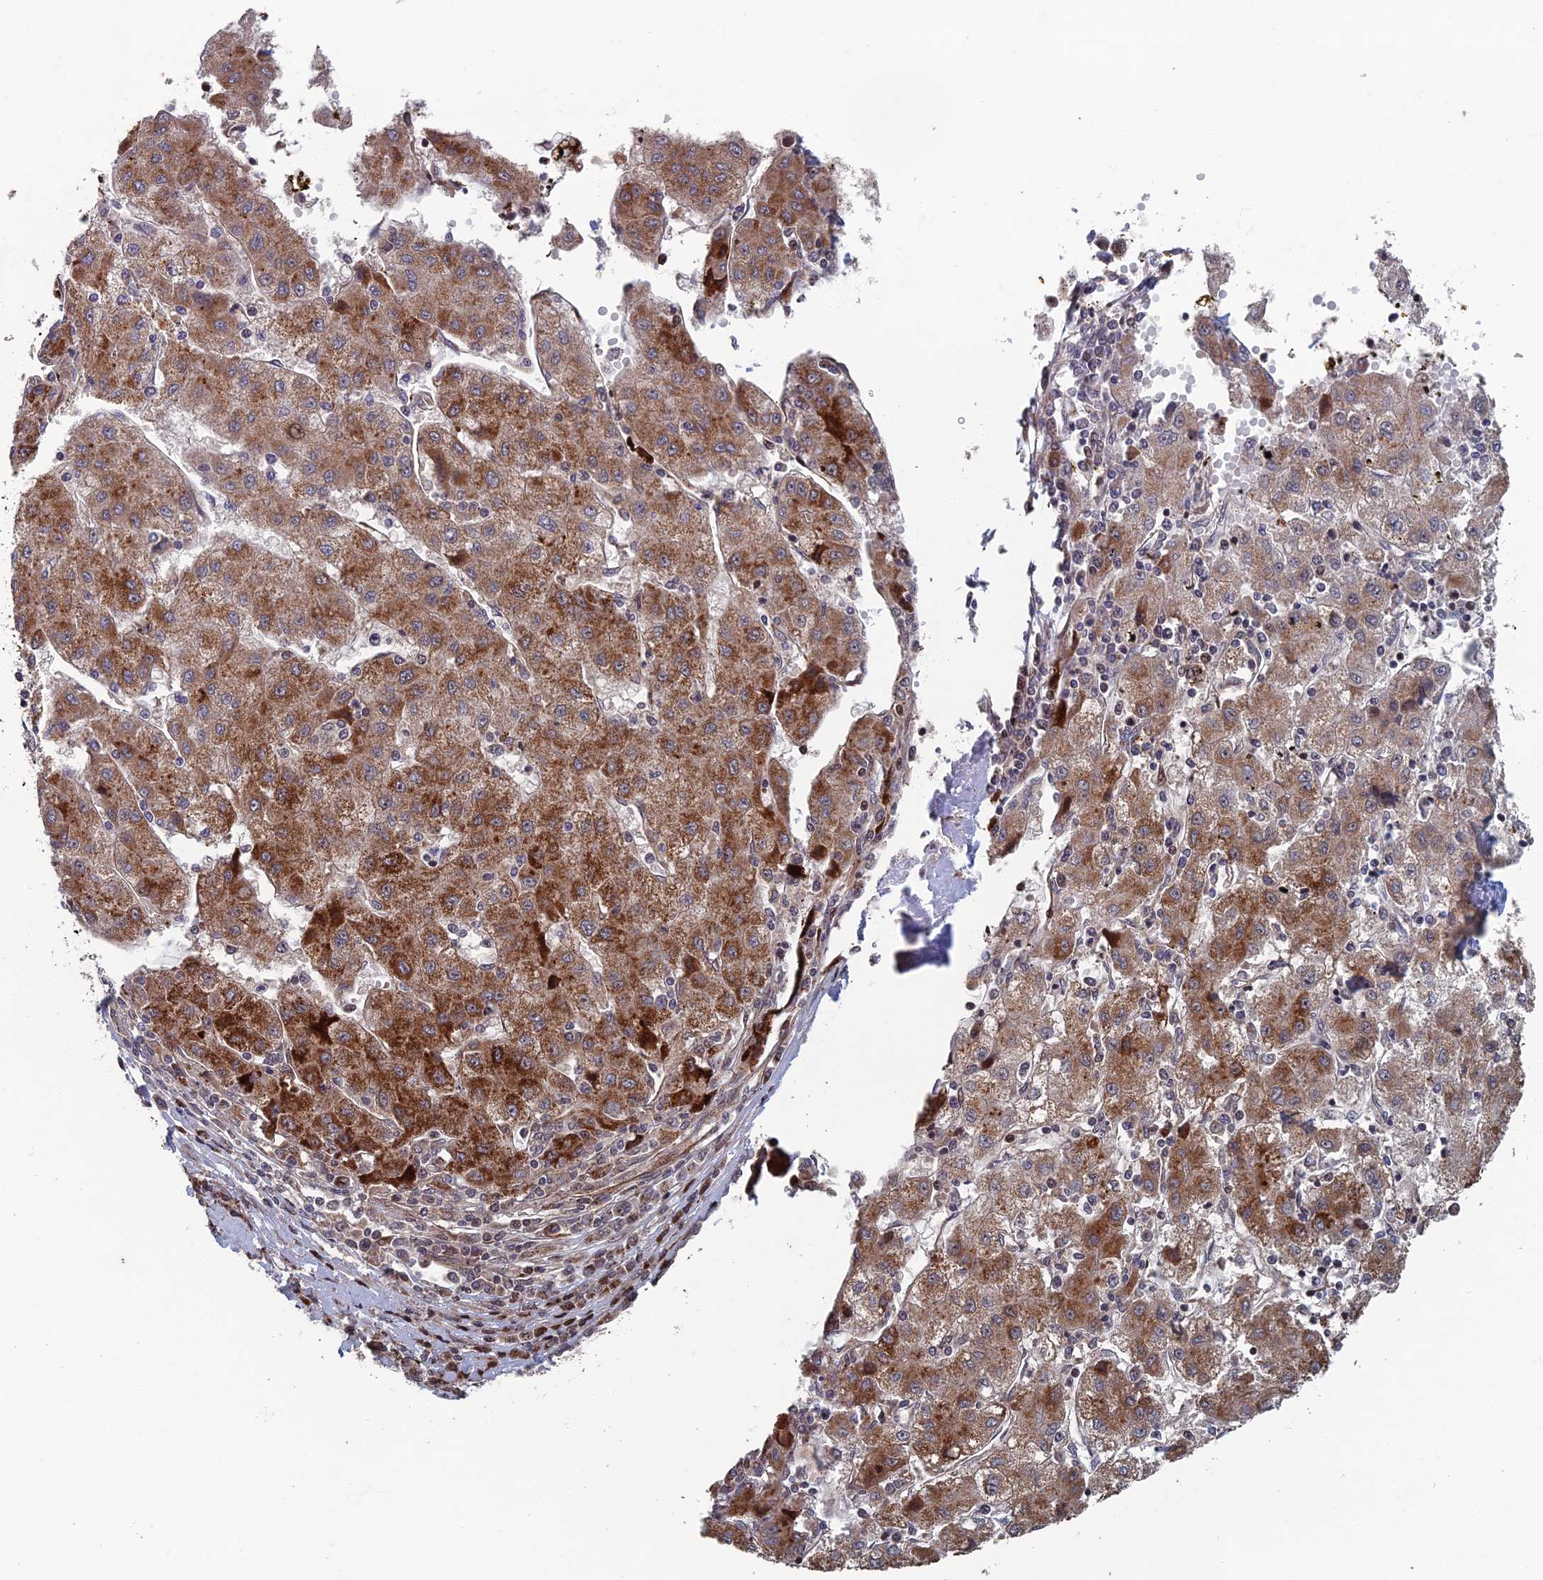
{"staining": {"intensity": "moderate", "quantity": "25%-75%", "location": "cytoplasmic/membranous"}, "tissue": "liver cancer", "cell_type": "Tumor cells", "image_type": "cancer", "snomed": [{"axis": "morphology", "description": "Carcinoma, Hepatocellular, NOS"}, {"axis": "topography", "description": "Liver"}], "caption": "IHC (DAB) staining of human liver cancer displays moderate cytoplasmic/membranous protein staining in approximately 25%-75% of tumor cells. The protein is shown in brown color, while the nuclei are stained blue.", "gene": "GTF2IRD1", "patient": {"sex": "male", "age": 72}}